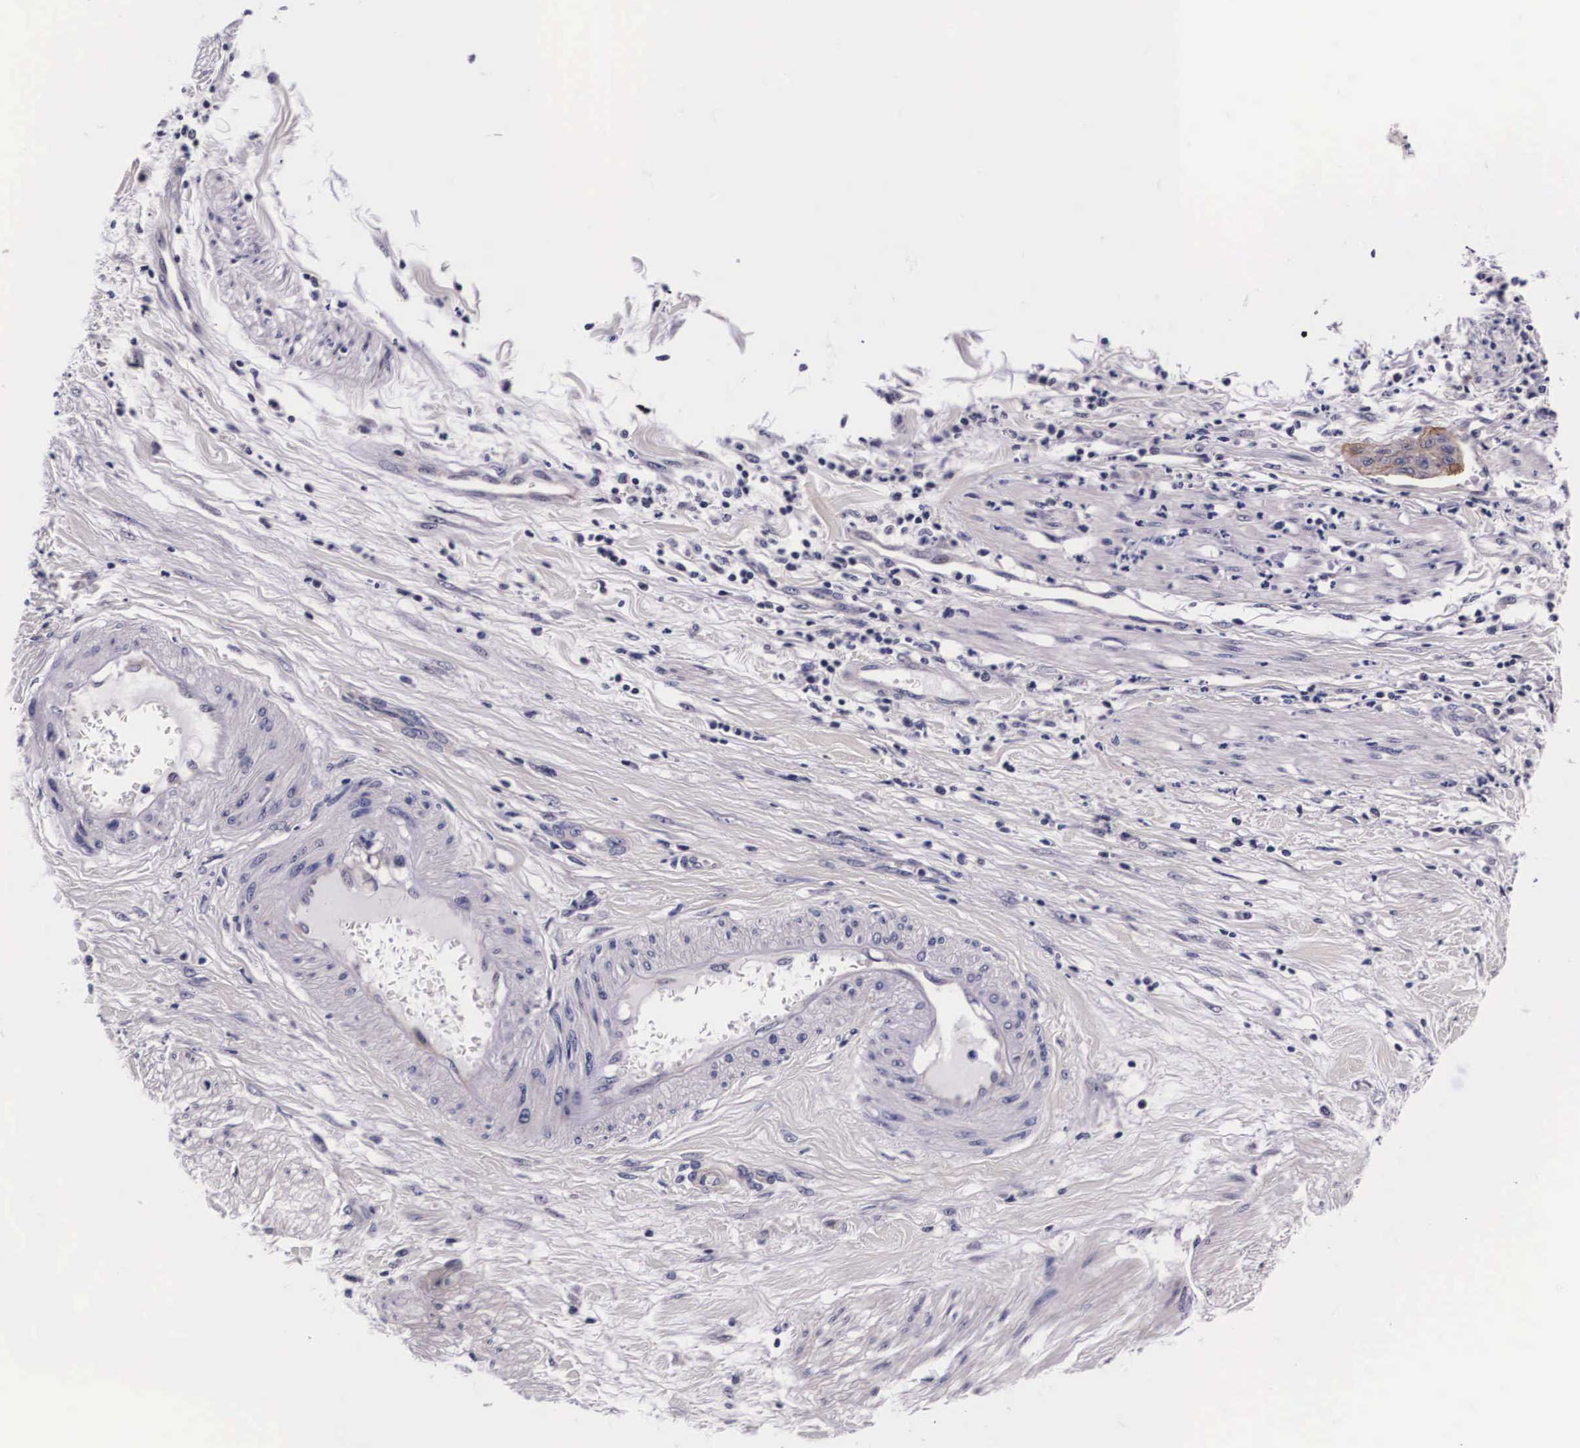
{"staining": {"intensity": "negative", "quantity": "none", "location": "none"}, "tissue": "cervical cancer", "cell_type": "Tumor cells", "image_type": "cancer", "snomed": [{"axis": "morphology", "description": "Squamous cell carcinoma, NOS"}, {"axis": "topography", "description": "Cervix"}], "caption": "Tumor cells are negative for protein expression in human cervical cancer (squamous cell carcinoma).", "gene": "PHETA2", "patient": {"sex": "female", "age": 41}}